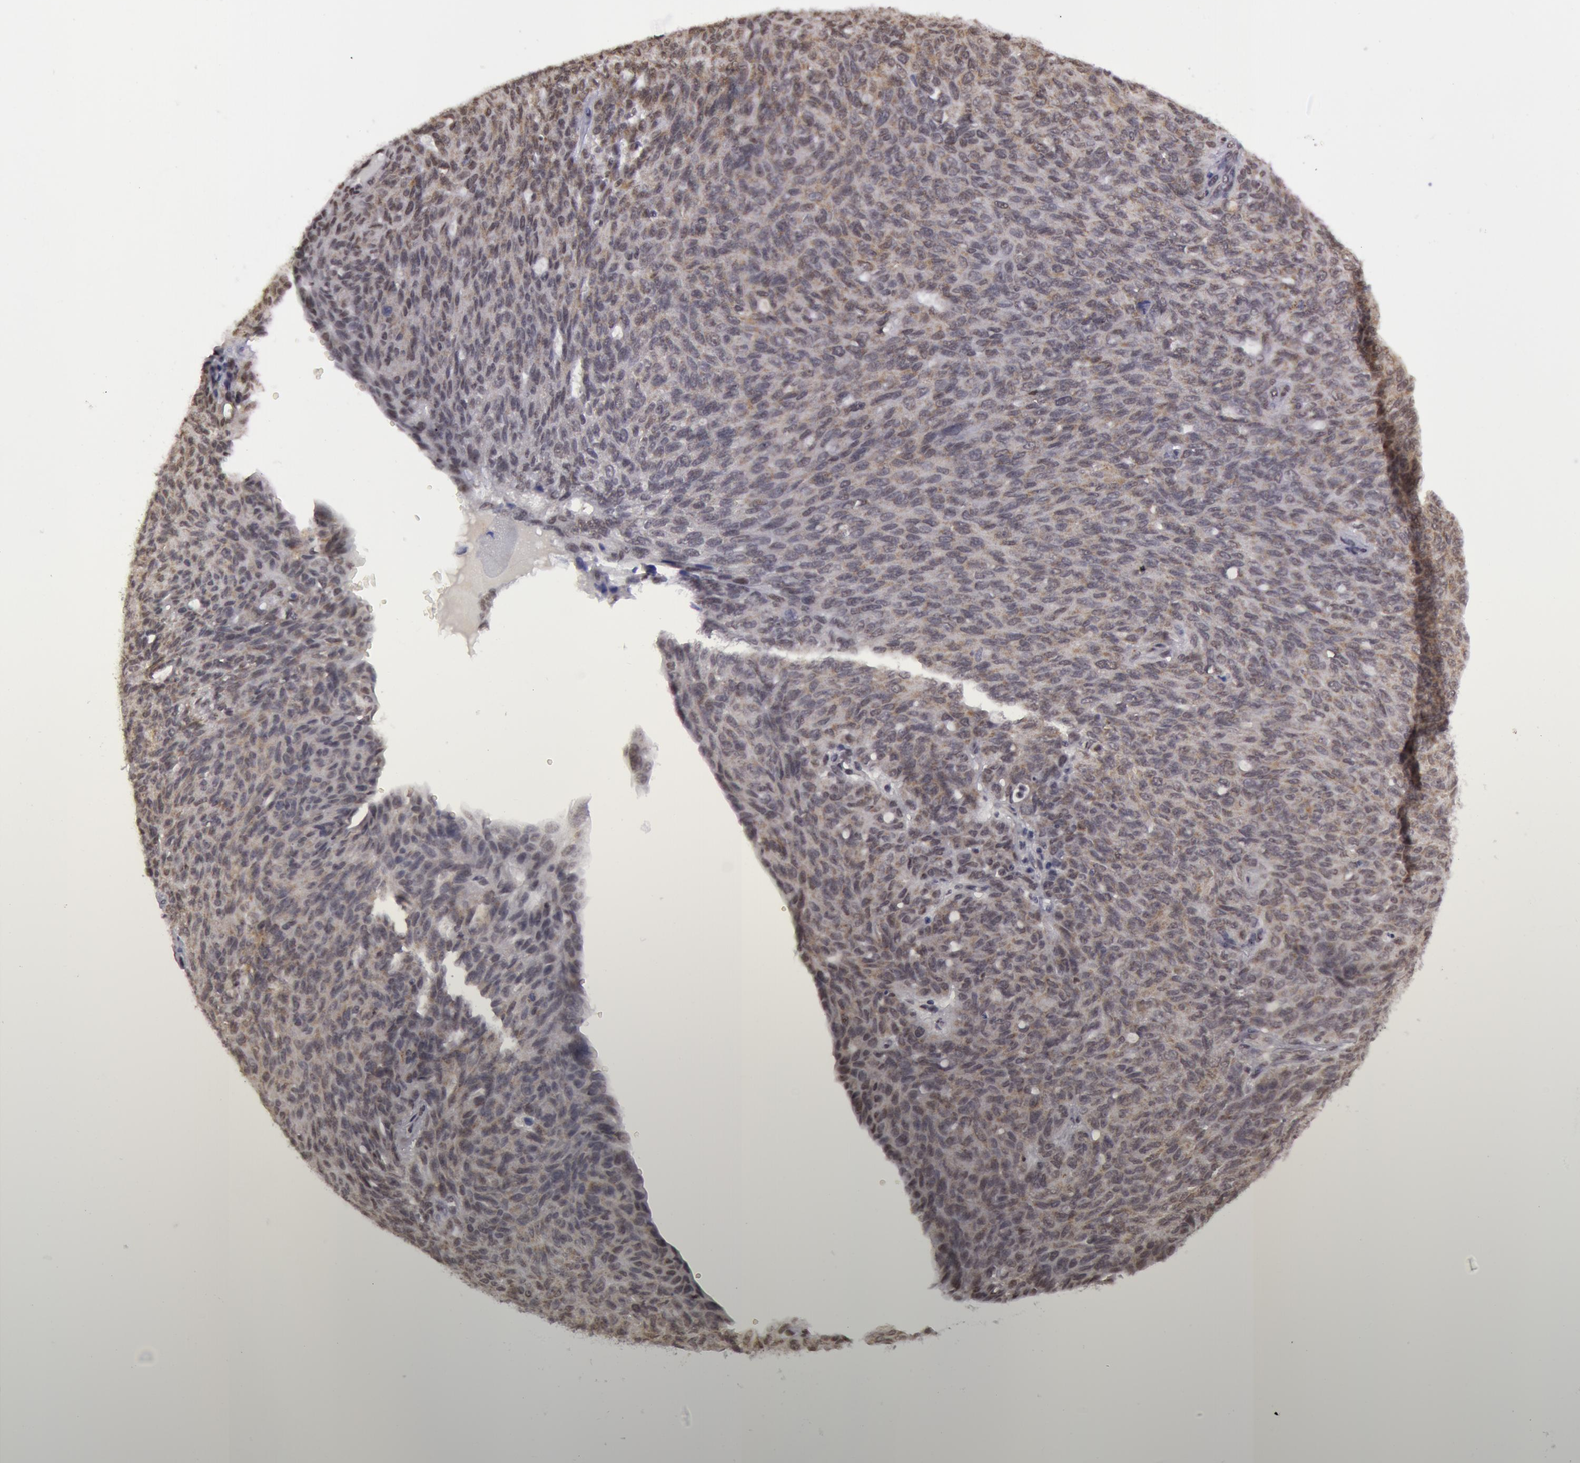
{"staining": {"intensity": "negative", "quantity": "none", "location": "none"}, "tissue": "ovarian cancer", "cell_type": "Tumor cells", "image_type": "cancer", "snomed": [{"axis": "morphology", "description": "Carcinoma, endometroid"}, {"axis": "topography", "description": "Ovary"}], "caption": "DAB (3,3'-diaminobenzidine) immunohistochemical staining of ovarian cancer reveals no significant staining in tumor cells.", "gene": "VRTN", "patient": {"sex": "female", "age": 60}}